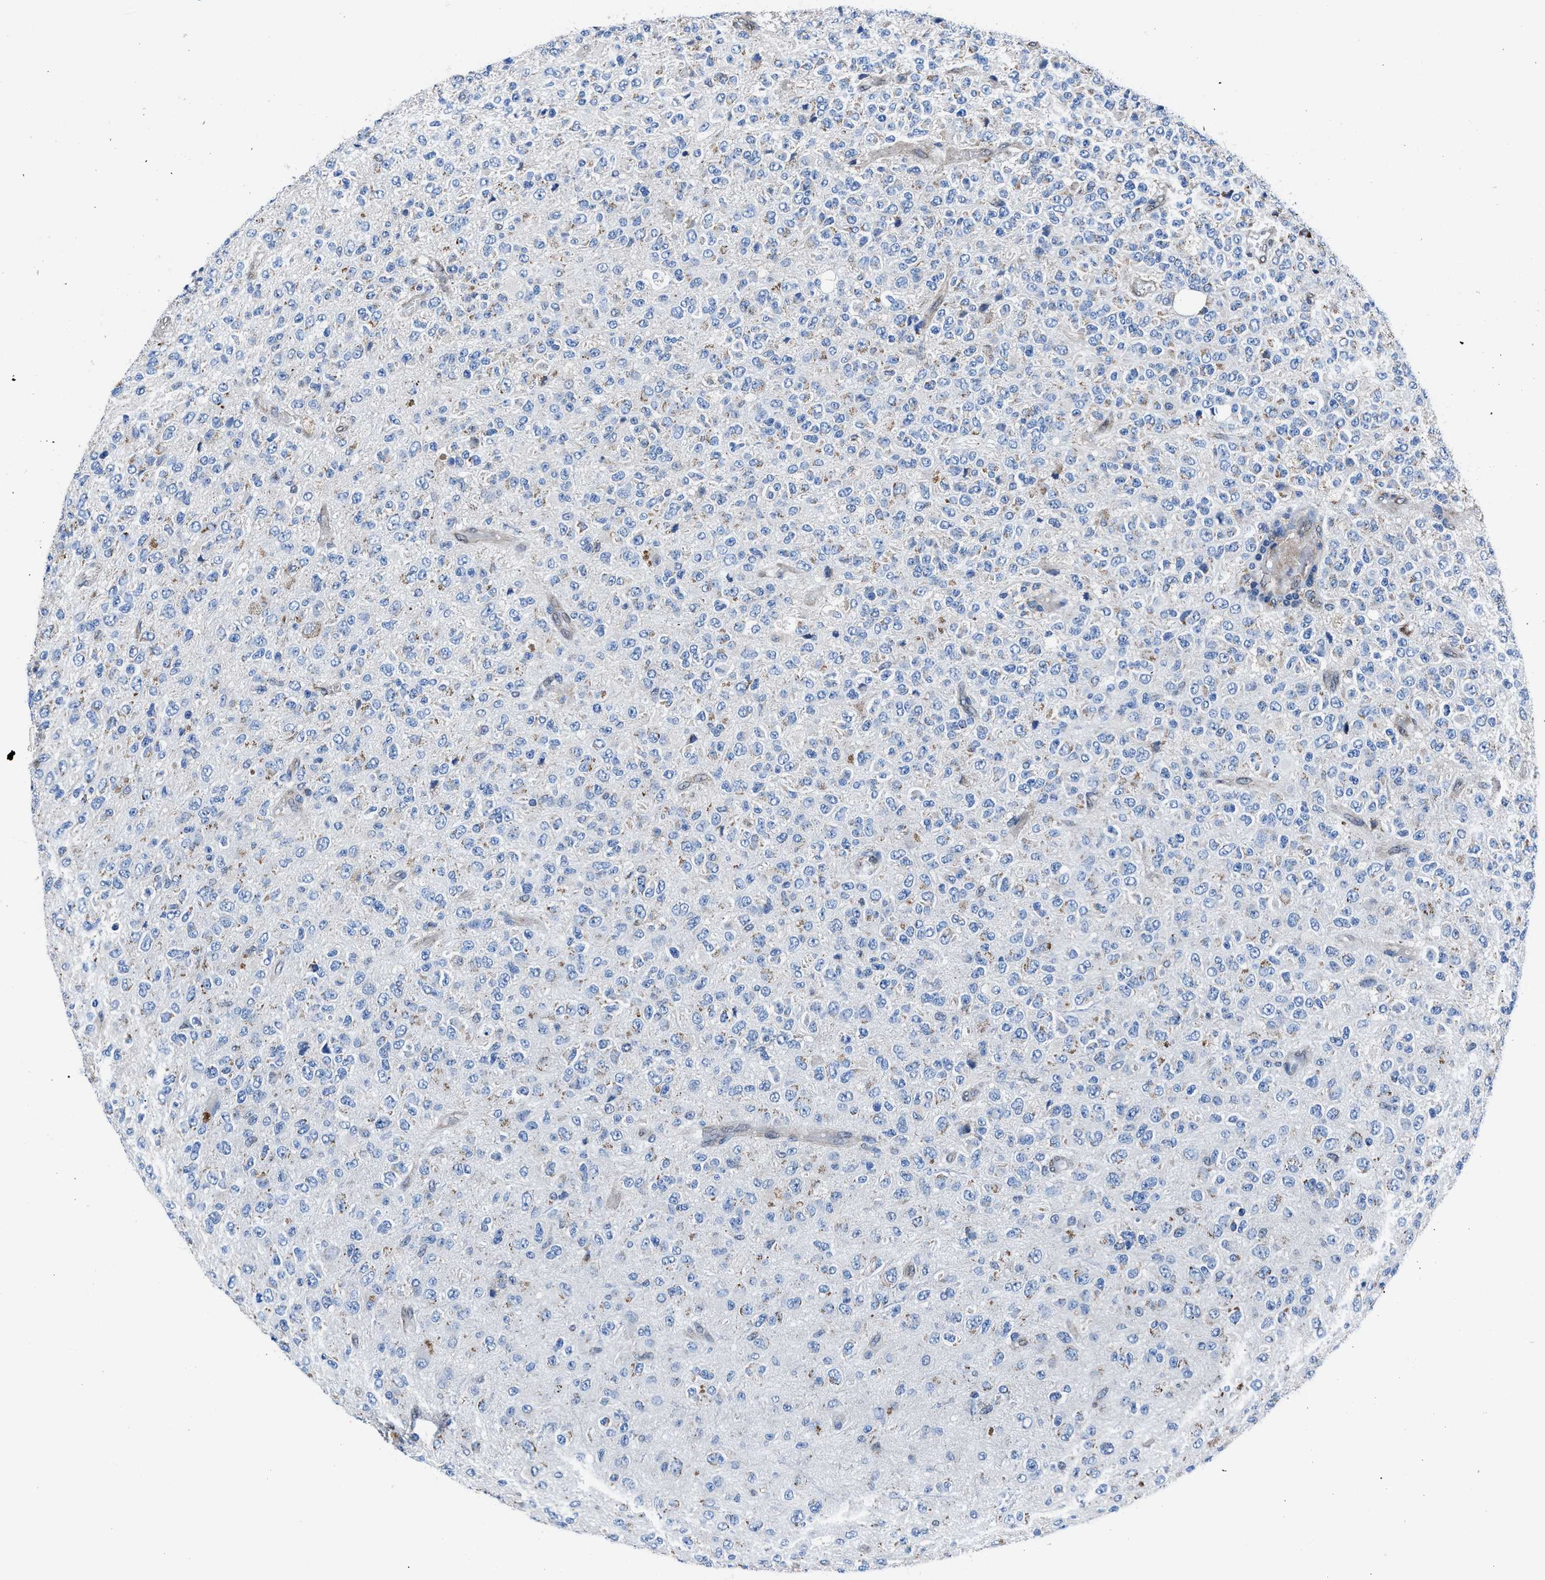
{"staining": {"intensity": "negative", "quantity": "none", "location": "none"}, "tissue": "glioma", "cell_type": "Tumor cells", "image_type": "cancer", "snomed": [{"axis": "morphology", "description": "Glioma, malignant, High grade"}, {"axis": "topography", "description": "pancreas cauda"}], "caption": "This histopathology image is of glioma stained with immunohistochemistry (IHC) to label a protein in brown with the nuclei are counter-stained blue. There is no staining in tumor cells.", "gene": "LMO2", "patient": {"sex": "male", "age": 60}}